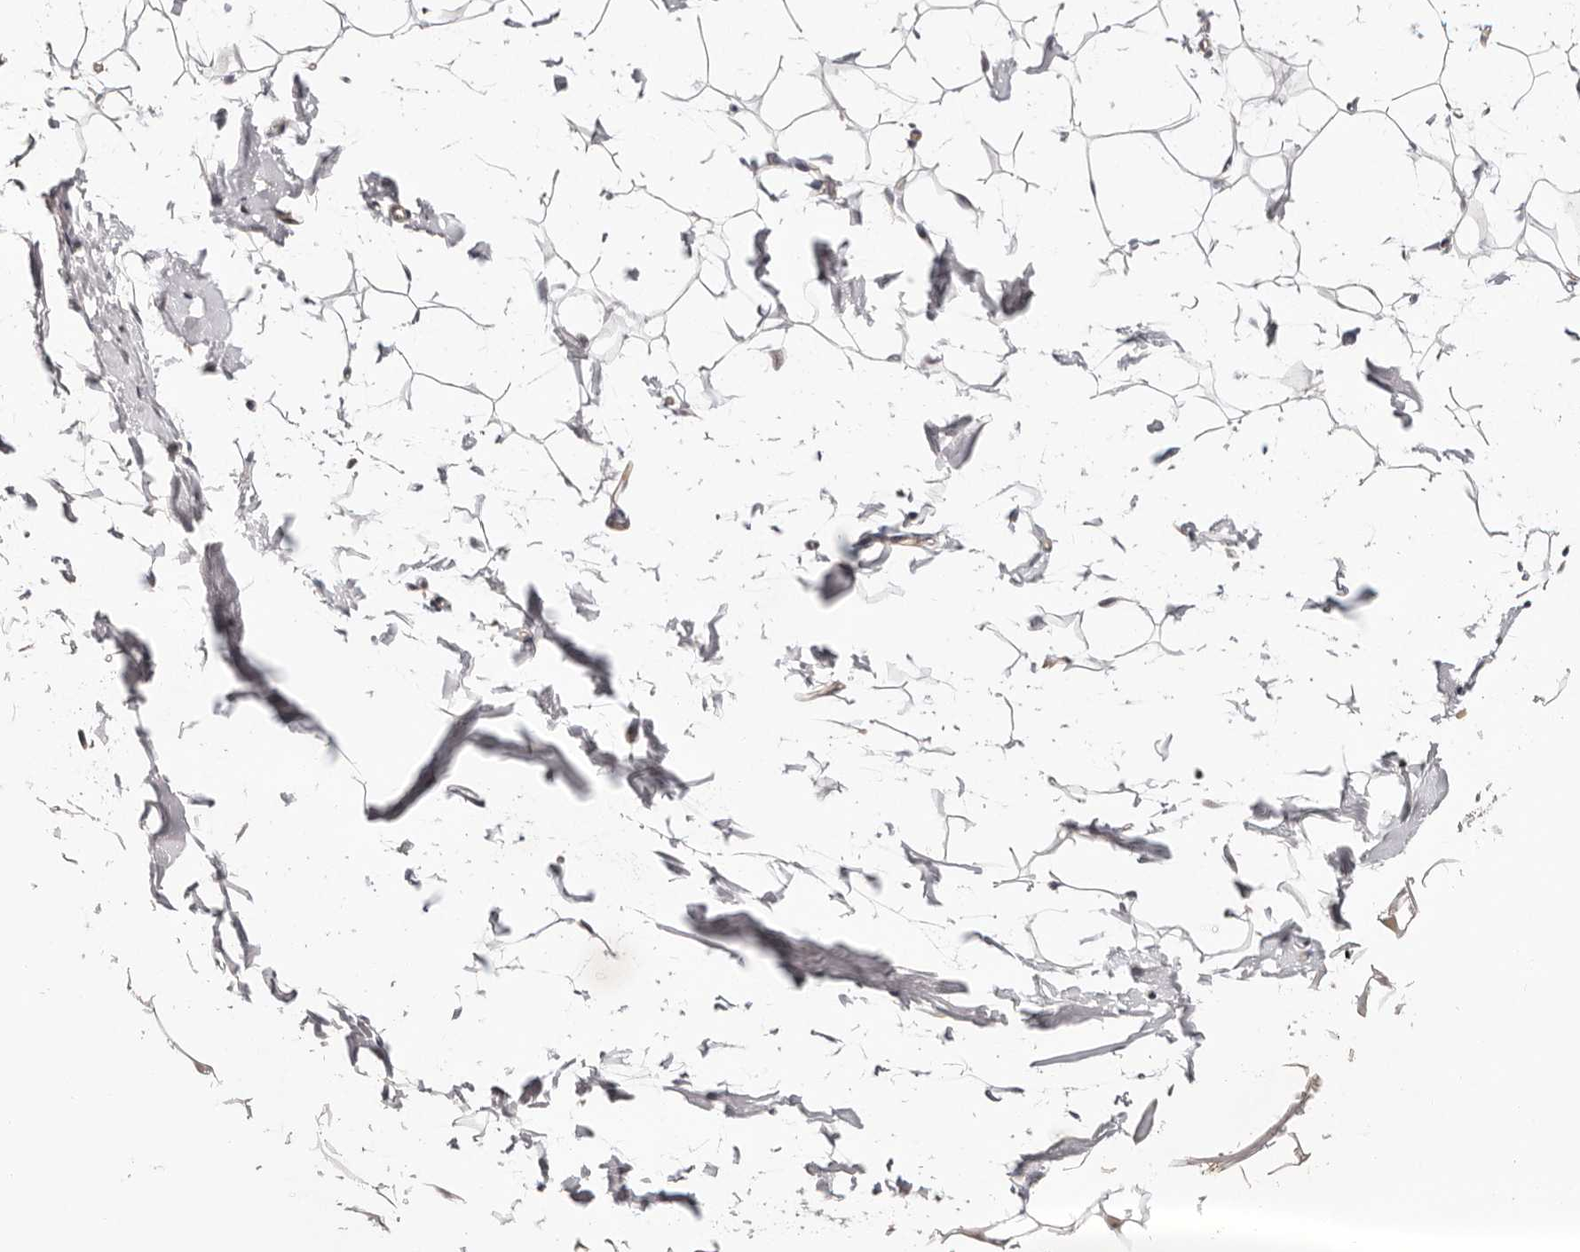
{"staining": {"intensity": "moderate", "quantity": ">75%", "location": "cytoplasmic/membranous,nuclear"}, "tissue": "adipose tissue", "cell_type": "Adipocytes", "image_type": "normal", "snomed": [{"axis": "morphology", "description": "Normal tissue, NOS"}, {"axis": "topography", "description": "Breast"}], "caption": "DAB immunohistochemical staining of normal adipose tissue demonstrates moderate cytoplasmic/membranous,nuclear protein positivity in approximately >75% of adipocytes. The protein of interest is shown in brown color, while the nuclei are stained blue.", "gene": "EPHX3", "patient": {"sex": "female", "age": 23}}